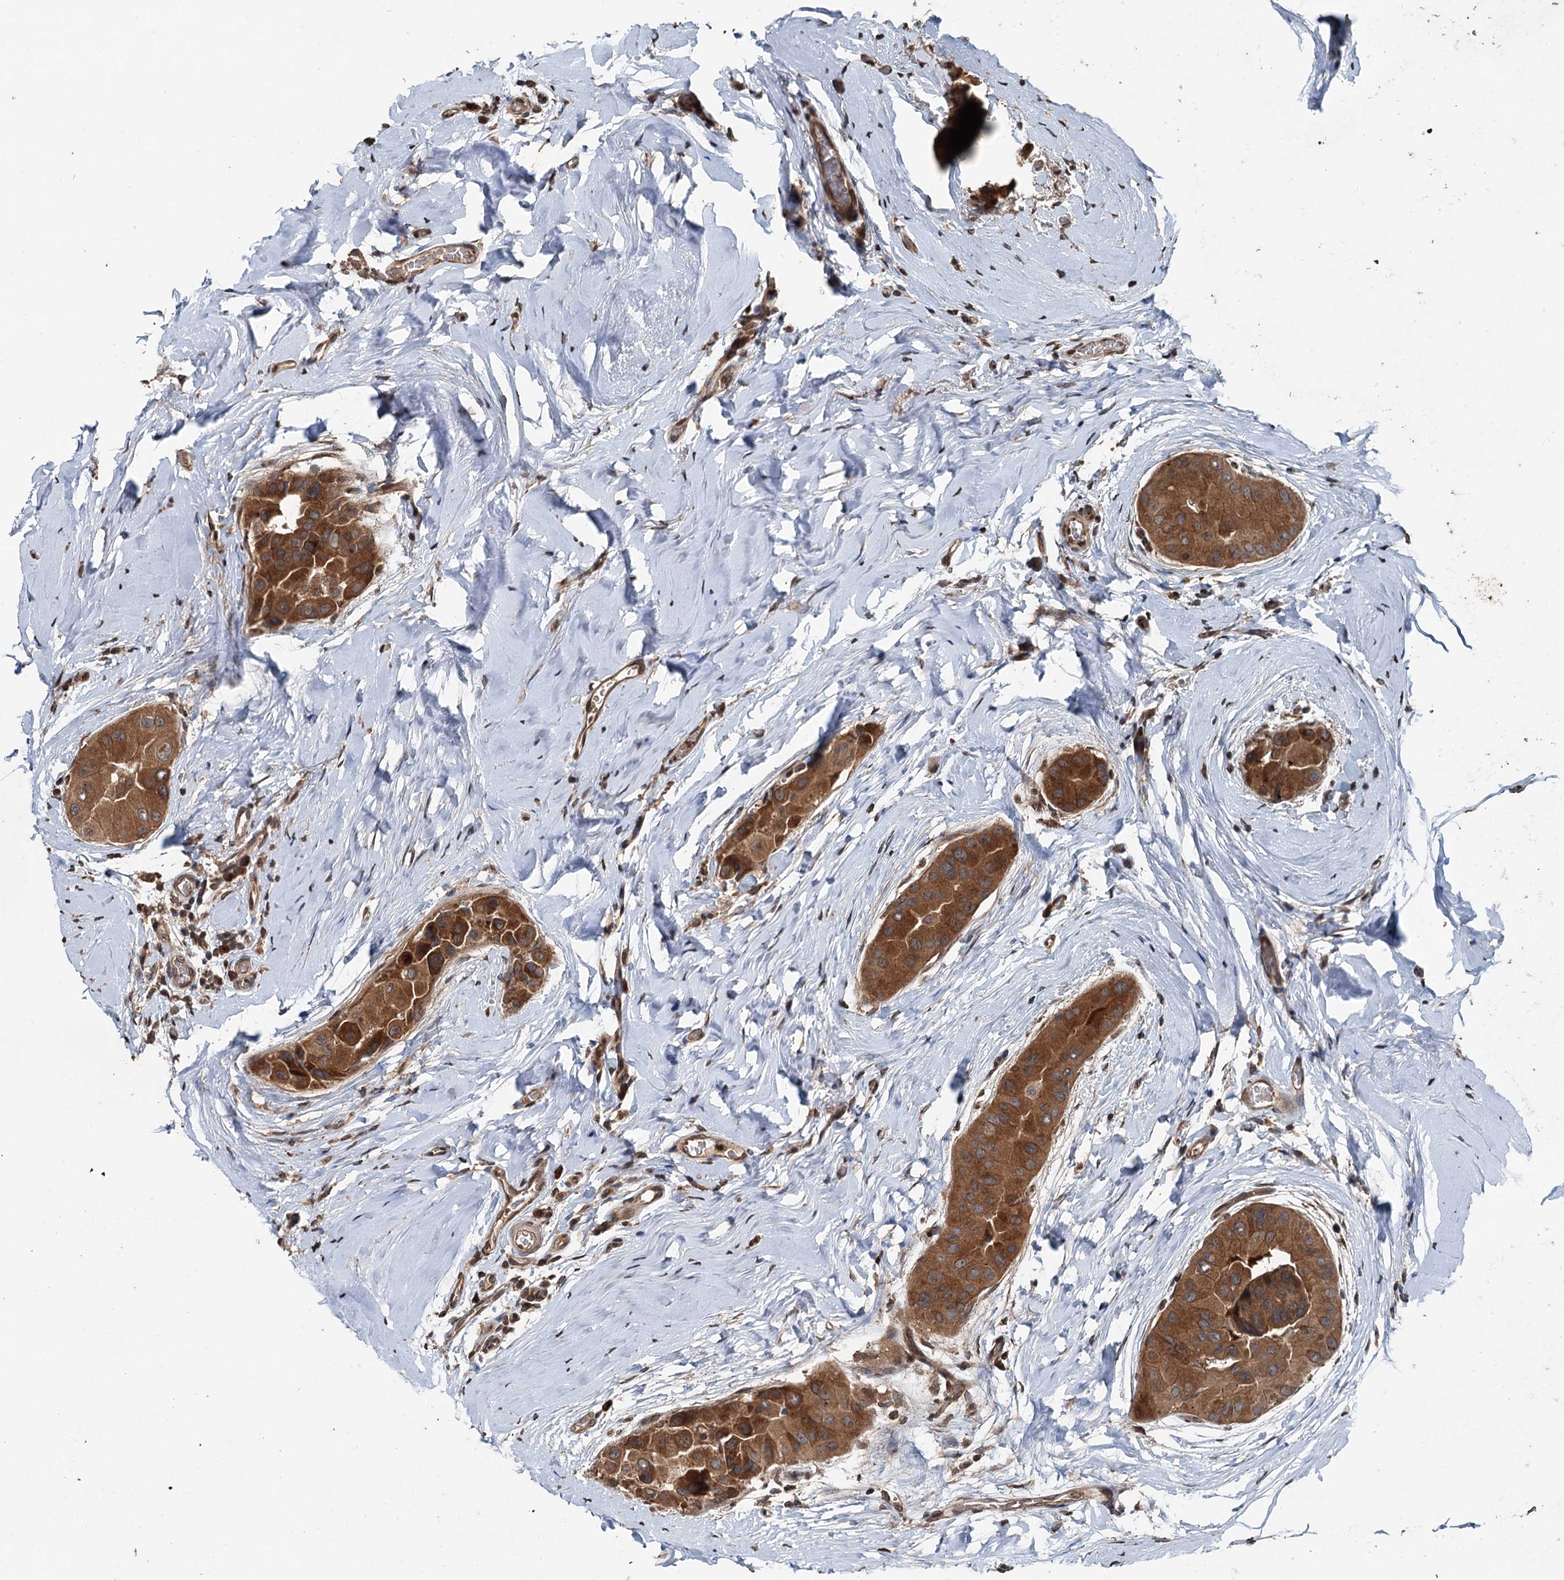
{"staining": {"intensity": "strong", "quantity": ">75%", "location": "cytoplasmic/membranous"}, "tissue": "thyroid cancer", "cell_type": "Tumor cells", "image_type": "cancer", "snomed": [{"axis": "morphology", "description": "Papillary adenocarcinoma, NOS"}, {"axis": "topography", "description": "Thyroid gland"}], "caption": "Thyroid cancer (papillary adenocarcinoma) stained with immunohistochemistry (IHC) reveals strong cytoplasmic/membranous staining in about >75% of tumor cells.", "gene": "N4BP2L2", "patient": {"sex": "male", "age": 33}}